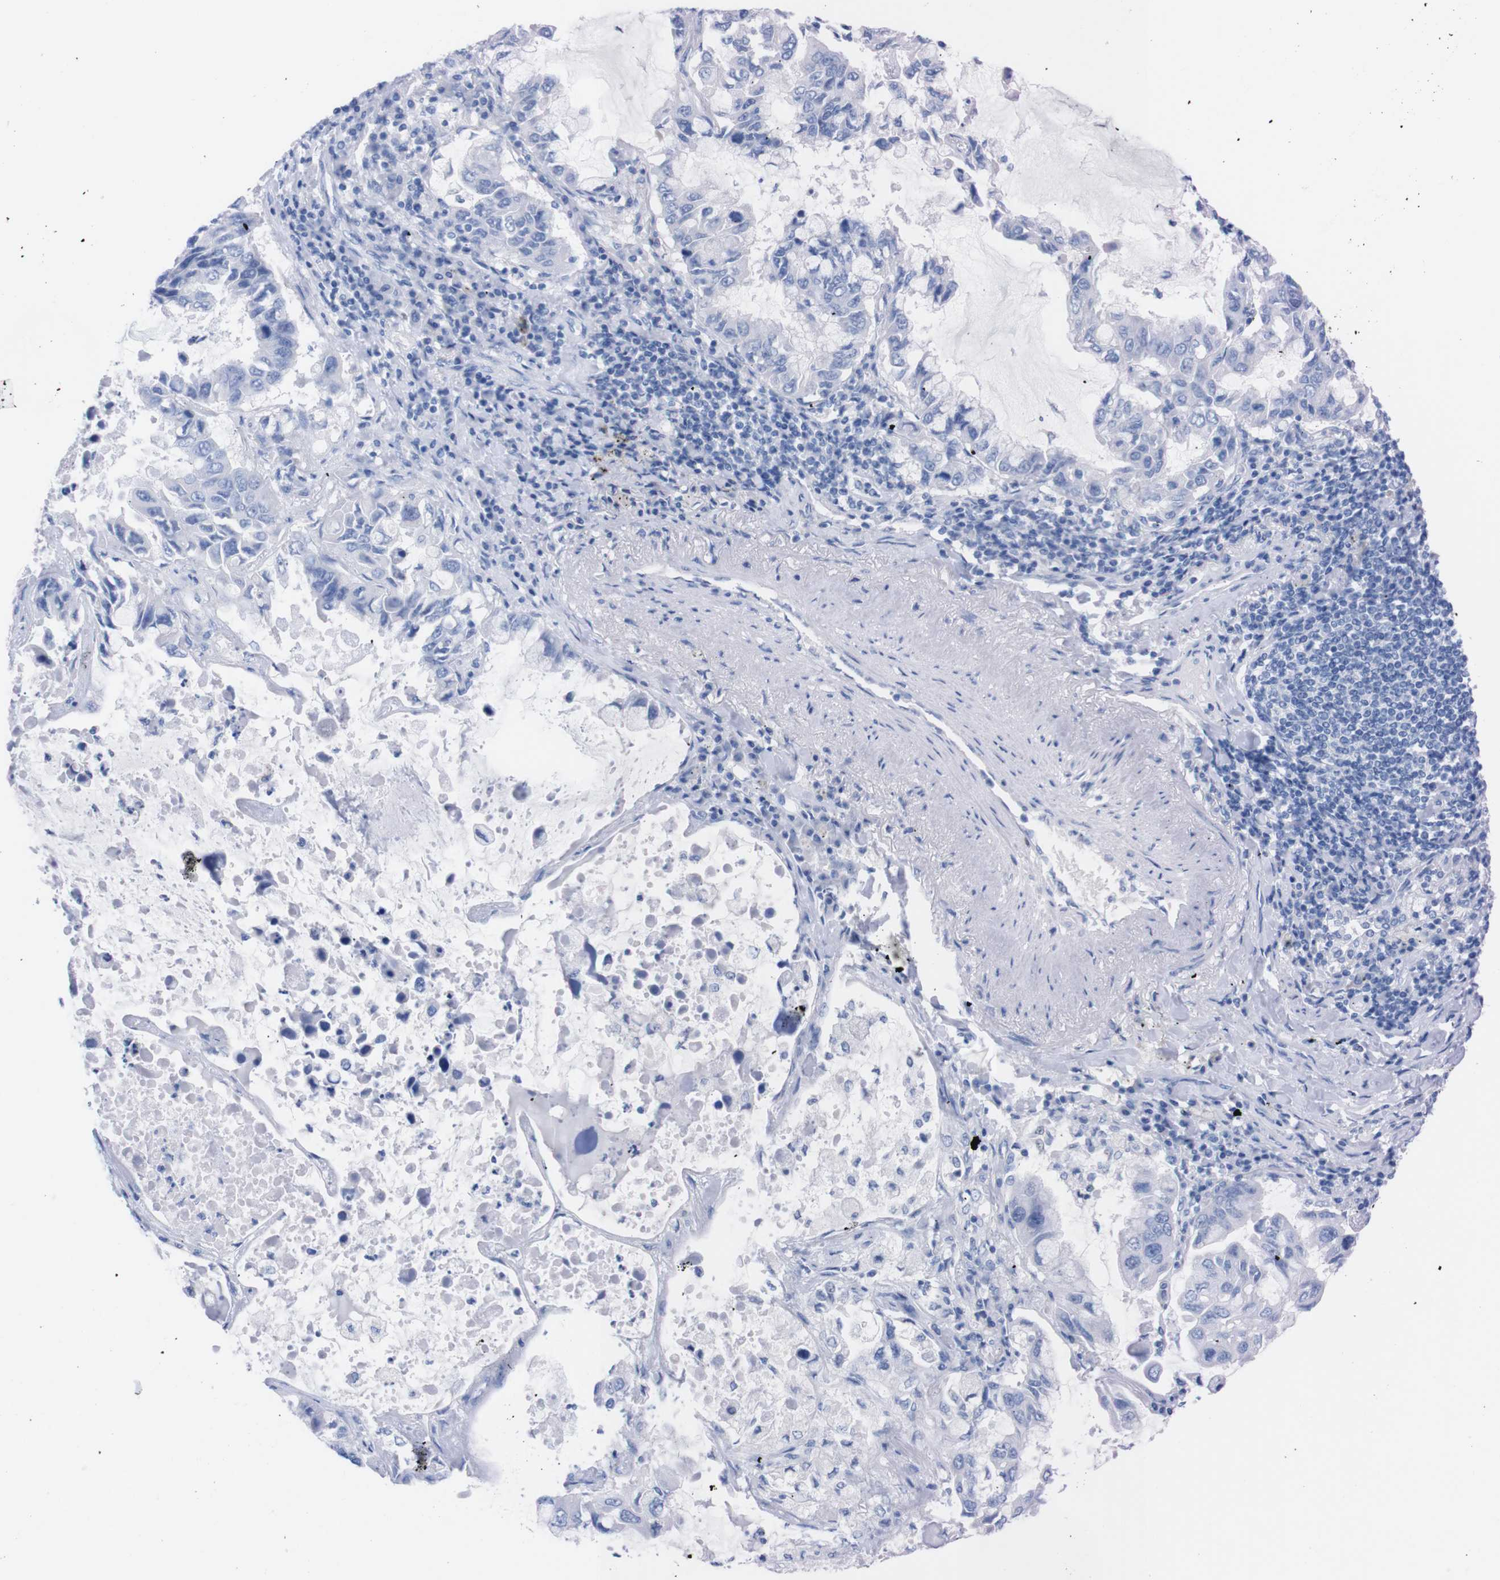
{"staining": {"intensity": "negative", "quantity": "none", "location": "none"}, "tissue": "lung cancer", "cell_type": "Tumor cells", "image_type": "cancer", "snomed": [{"axis": "morphology", "description": "Adenocarcinoma, NOS"}, {"axis": "topography", "description": "Lung"}], "caption": "IHC photomicrograph of human lung cancer (adenocarcinoma) stained for a protein (brown), which shows no staining in tumor cells.", "gene": "P2RY12", "patient": {"sex": "male", "age": 64}}